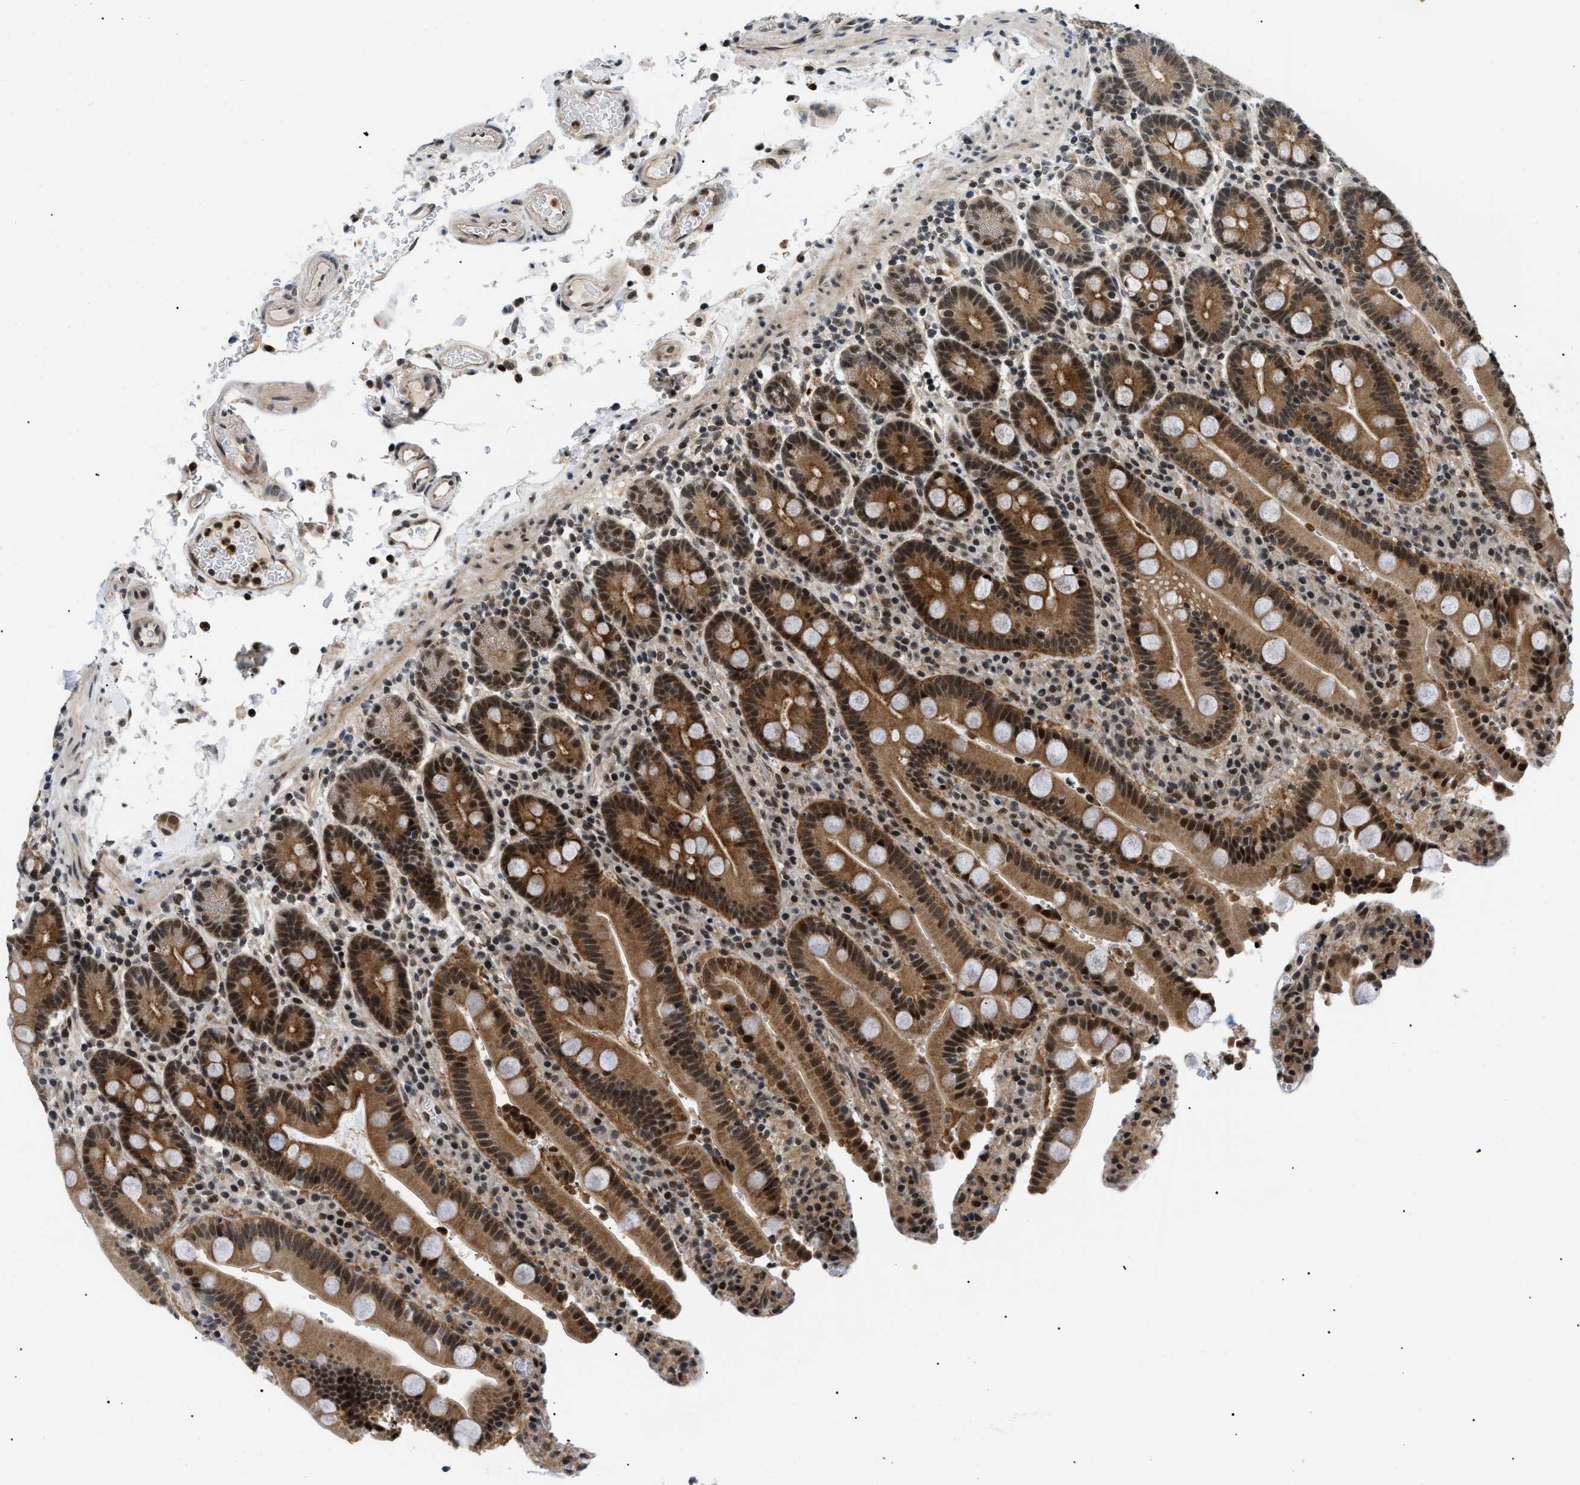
{"staining": {"intensity": "strong", "quantity": ">75%", "location": "cytoplasmic/membranous,nuclear"}, "tissue": "duodenum", "cell_type": "Glandular cells", "image_type": "normal", "snomed": [{"axis": "morphology", "description": "Normal tissue, NOS"}, {"axis": "topography", "description": "Small intestine, NOS"}], "caption": "Glandular cells display strong cytoplasmic/membranous,nuclear staining in approximately >75% of cells in normal duodenum.", "gene": "RBM15", "patient": {"sex": "female", "age": 71}}